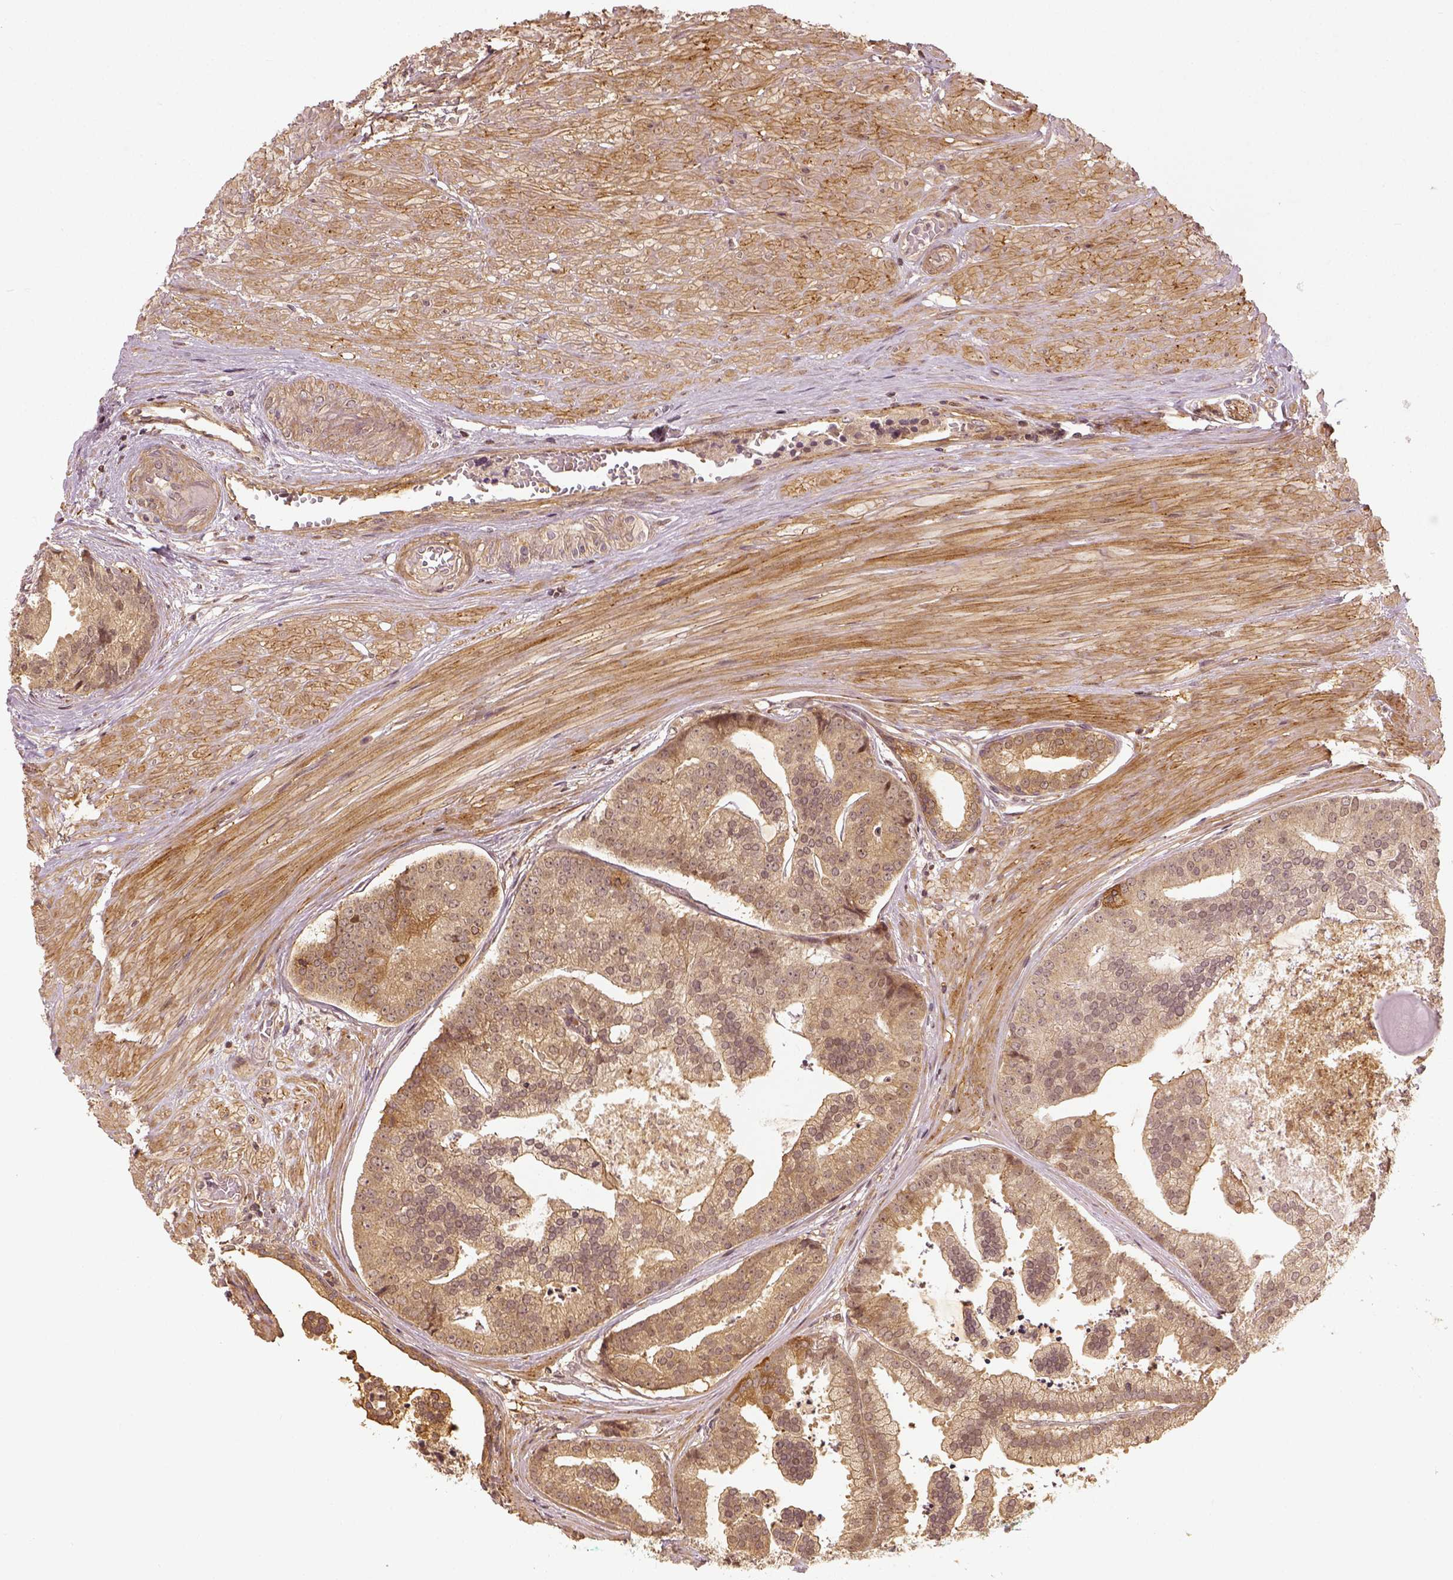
{"staining": {"intensity": "weak", "quantity": ">75%", "location": "cytoplasmic/membranous"}, "tissue": "prostate cancer", "cell_type": "Tumor cells", "image_type": "cancer", "snomed": [{"axis": "morphology", "description": "Adenocarcinoma, NOS"}, {"axis": "topography", "description": "Prostate and seminal vesicle, NOS"}, {"axis": "topography", "description": "Prostate"}], "caption": "Human prostate adenocarcinoma stained with a protein marker exhibits weak staining in tumor cells.", "gene": "VEGFA", "patient": {"sex": "male", "age": 44}}